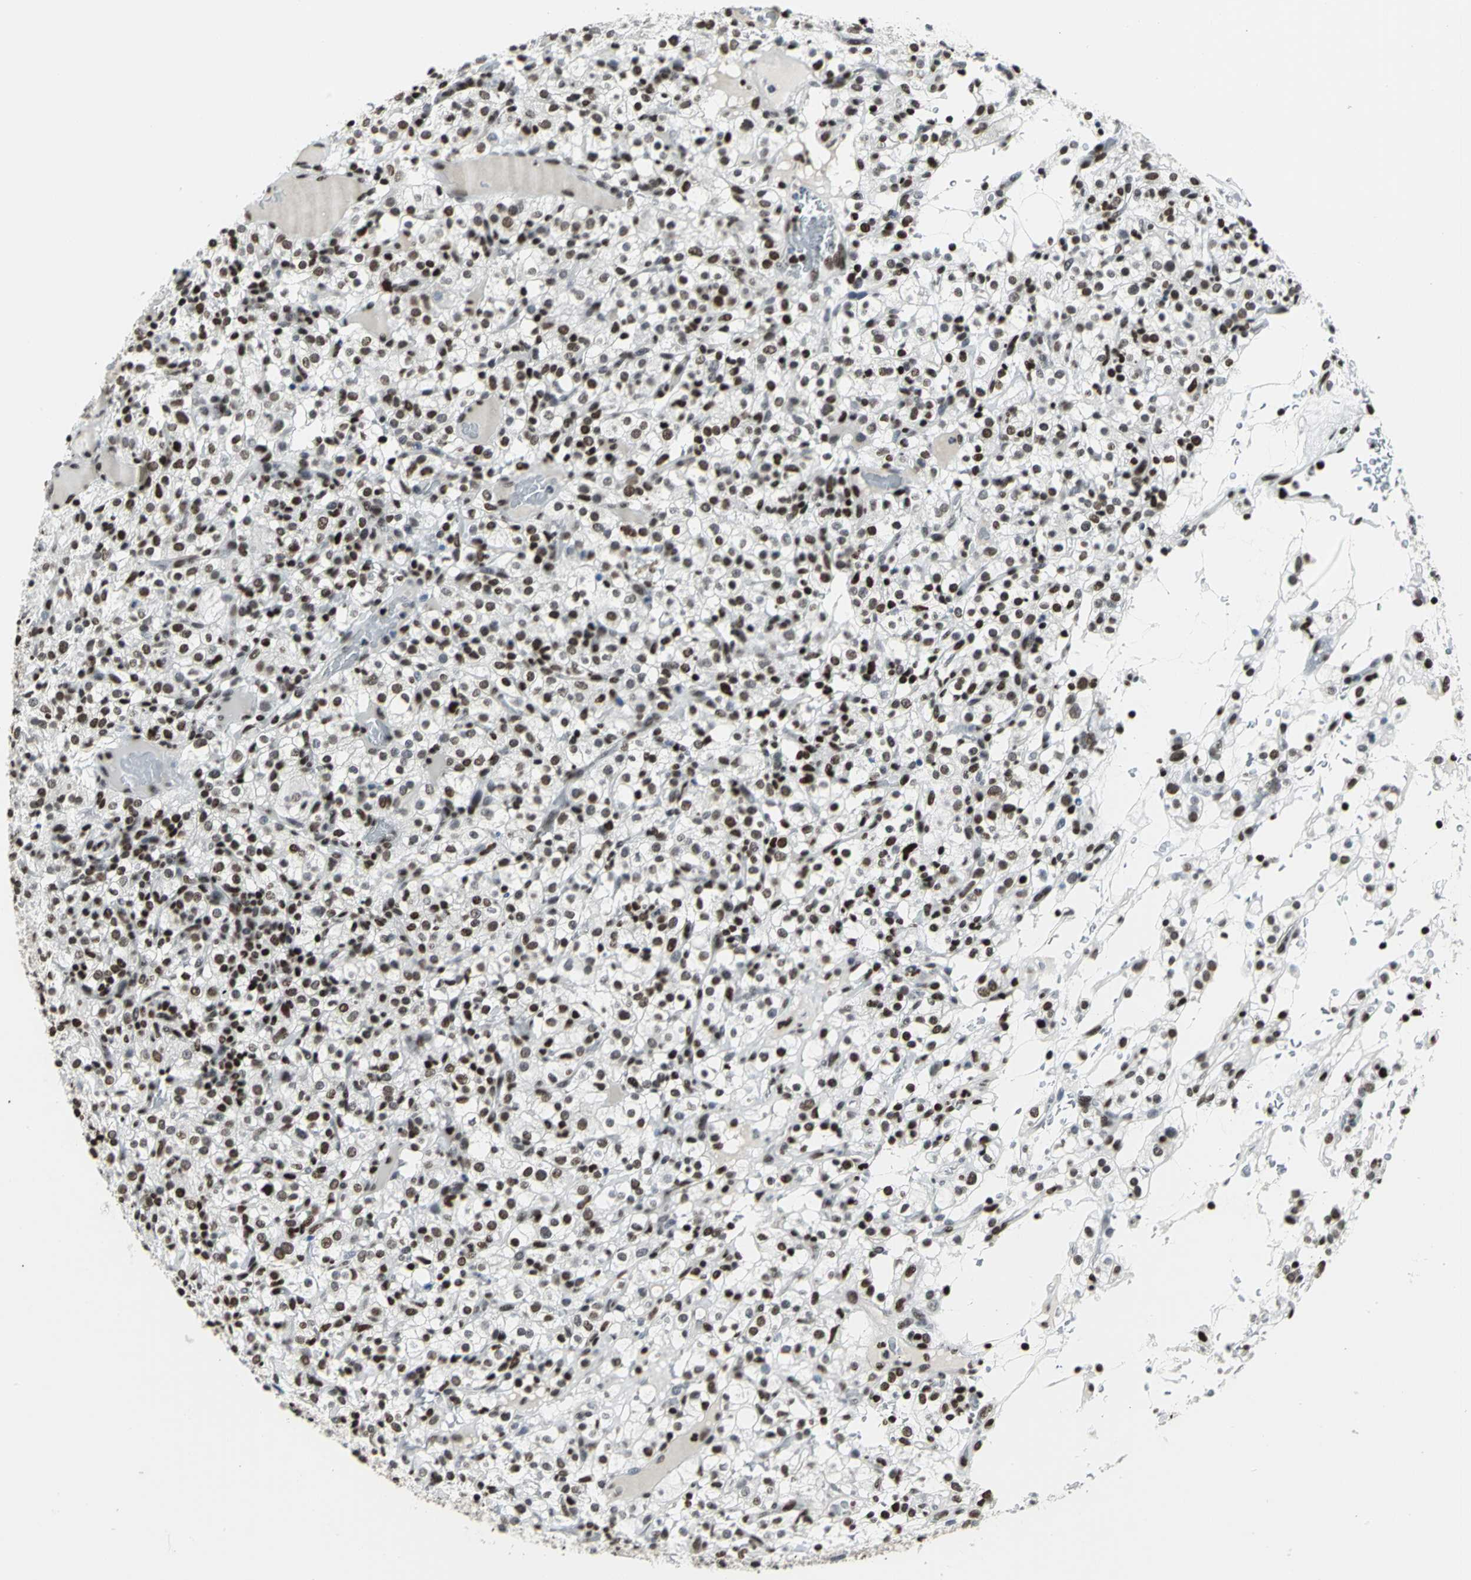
{"staining": {"intensity": "strong", "quantity": ">75%", "location": "nuclear"}, "tissue": "renal cancer", "cell_type": "Tumor cells", "image_type": "cancer", "snomed": [{"axis": "morphology", "description": "Normal tissue, NOS"}, {"axis": "morphology", "description": "Adenocarcinoma, NOS"}, {"axis": "topography", "description": "Kidney"}], "caption": "A histopathology image of human renal cancer stained for a protein reveals strong nuclear brown staining in tumor cells.", "gene": "HNRNPD", "patient": {"sex": "female", "age": 72}}